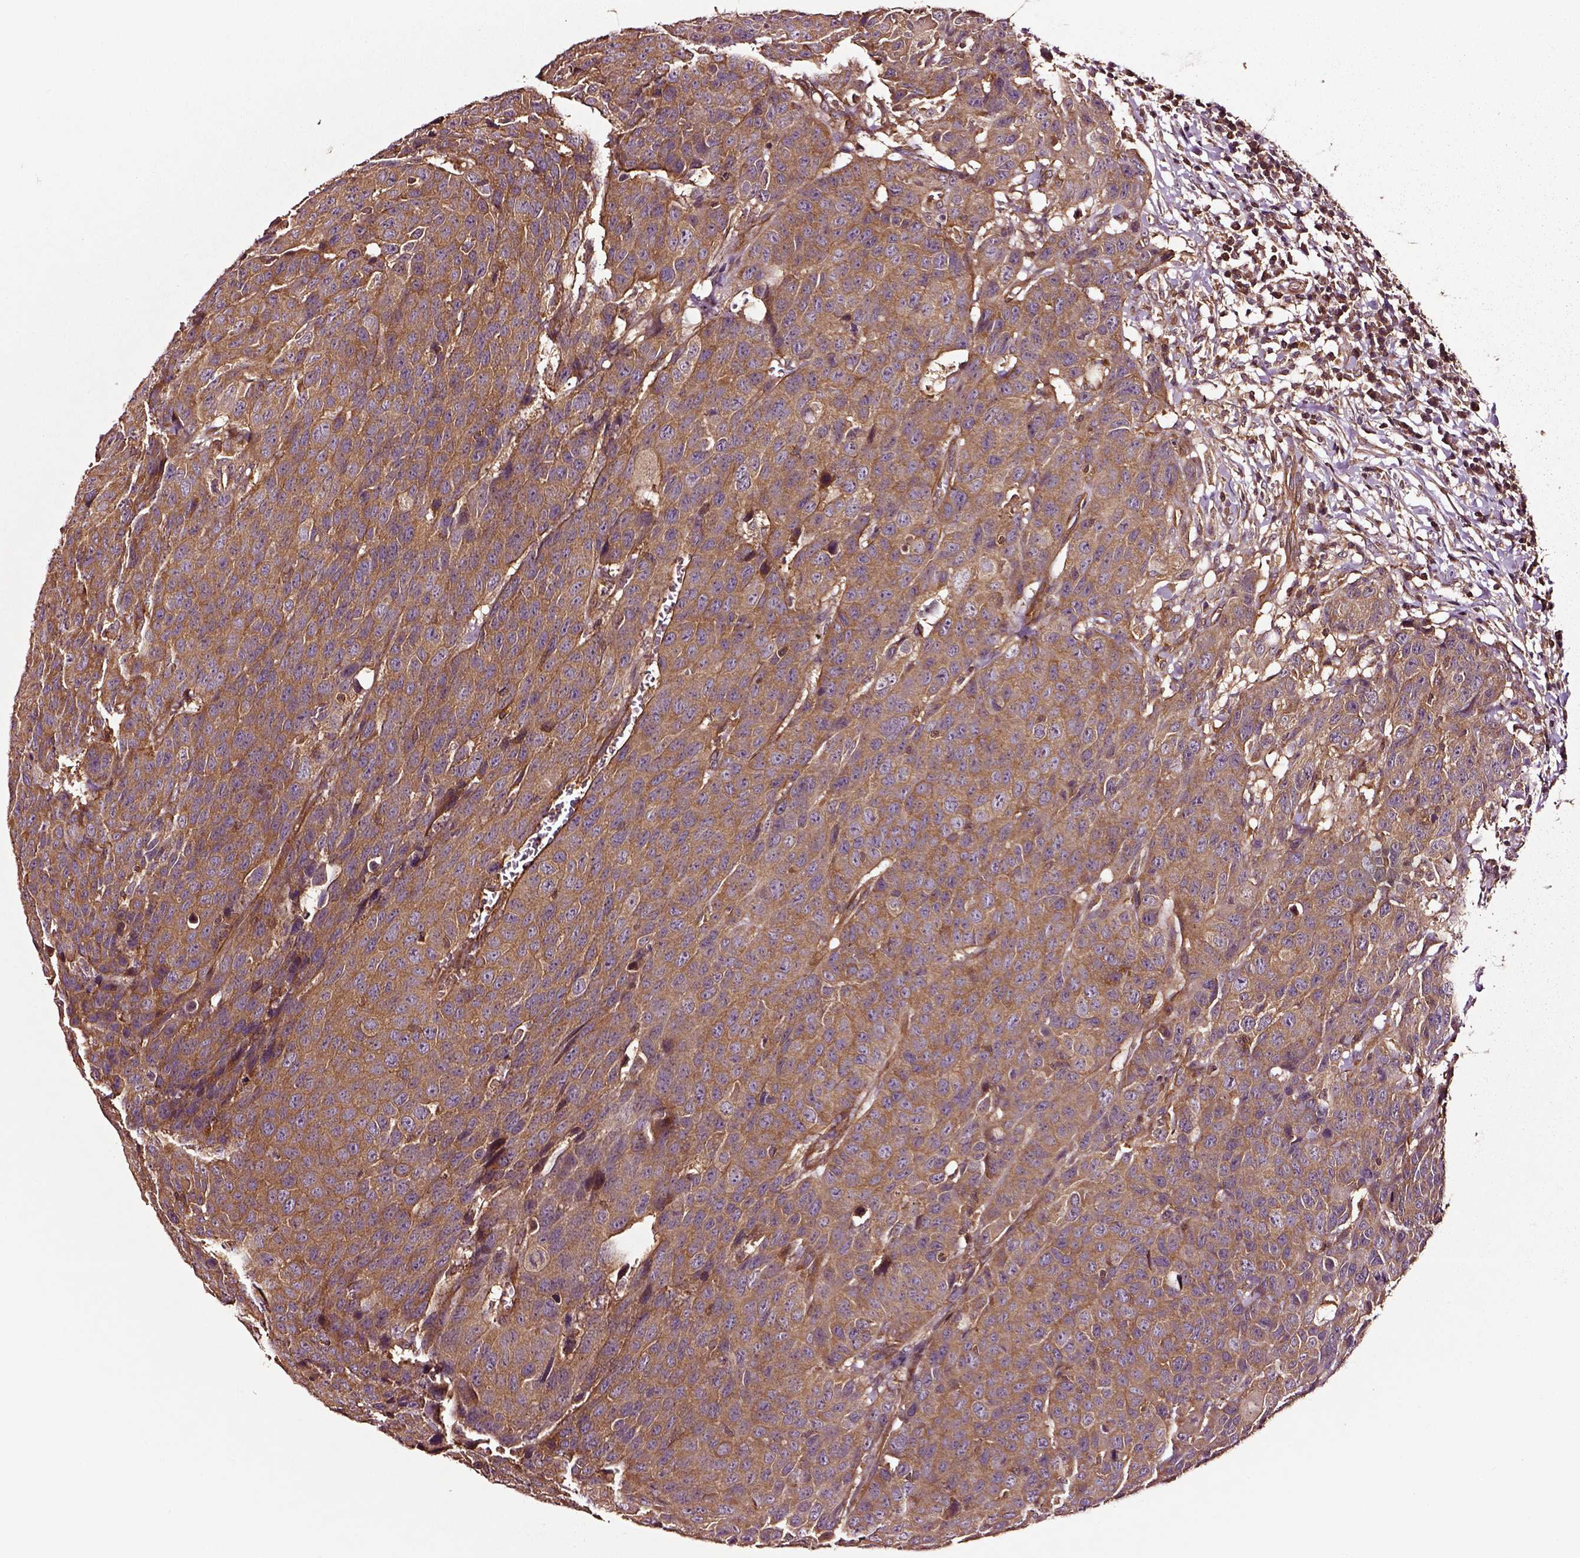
{"staining": {"intensity": "moderate", "quantity": ">75%", "location": "cytoplasmic/membranous"}, "tissue": "head and neck cancer", "cell_type": "Tumor cells", "image_type": "cancer", "snomed": [{"axis": "morphology", "description": "Squamous cell carcinoma, NOS"}, {"axis": "topography", "description": "Head-Neck"}], "caption": "Squamous cell carcinoma (head and neck) was stained to show a protein in brown. There is medium levels of moderate cytoplasmic/membranous staining in approximately >75% of tumor cells.", "gene": "RASSF5", "patient": {"sex": "male", "age": 66}}